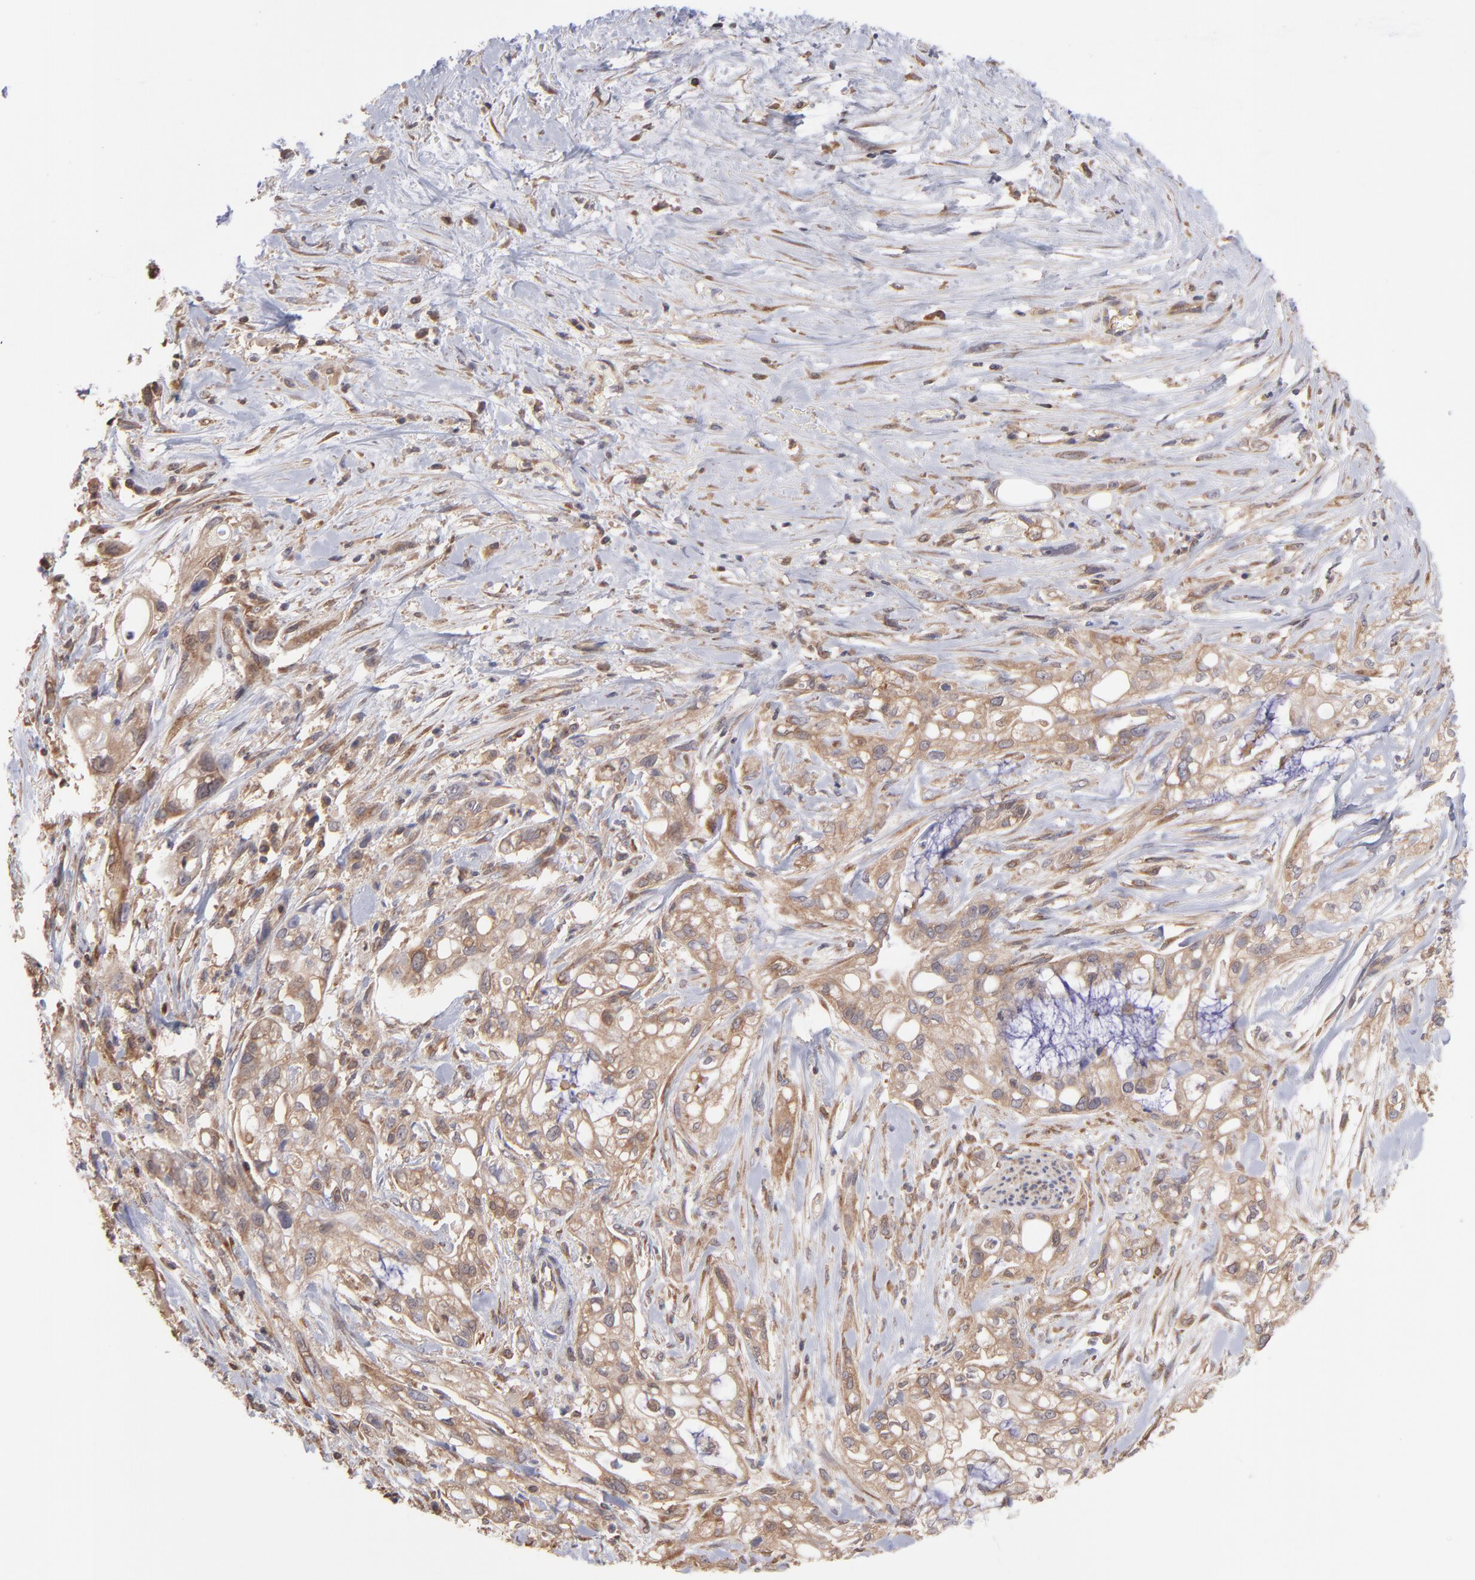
{"staining": {"intensity": "weak", "quantity": ">75%", "location": "cytoplasmic/membranous"}, "tissue": "pancreatic cancer", "cell_type": "Tumor cells", "image_type": "cancer", "snomed": [{"axis": "morphology", "description": "Normal tissue, NOS"}, {"axis": "topography", "description": "Pancreas"}], "caption": "Weak cytoplasmic/membranous expression for a protein is seen in about >75% of tumor cells of pancreatic cancer using immunohistochemistry (IHC).", "gene": "MAPRE1", "patient": {"sex": "male", "age": 42}}